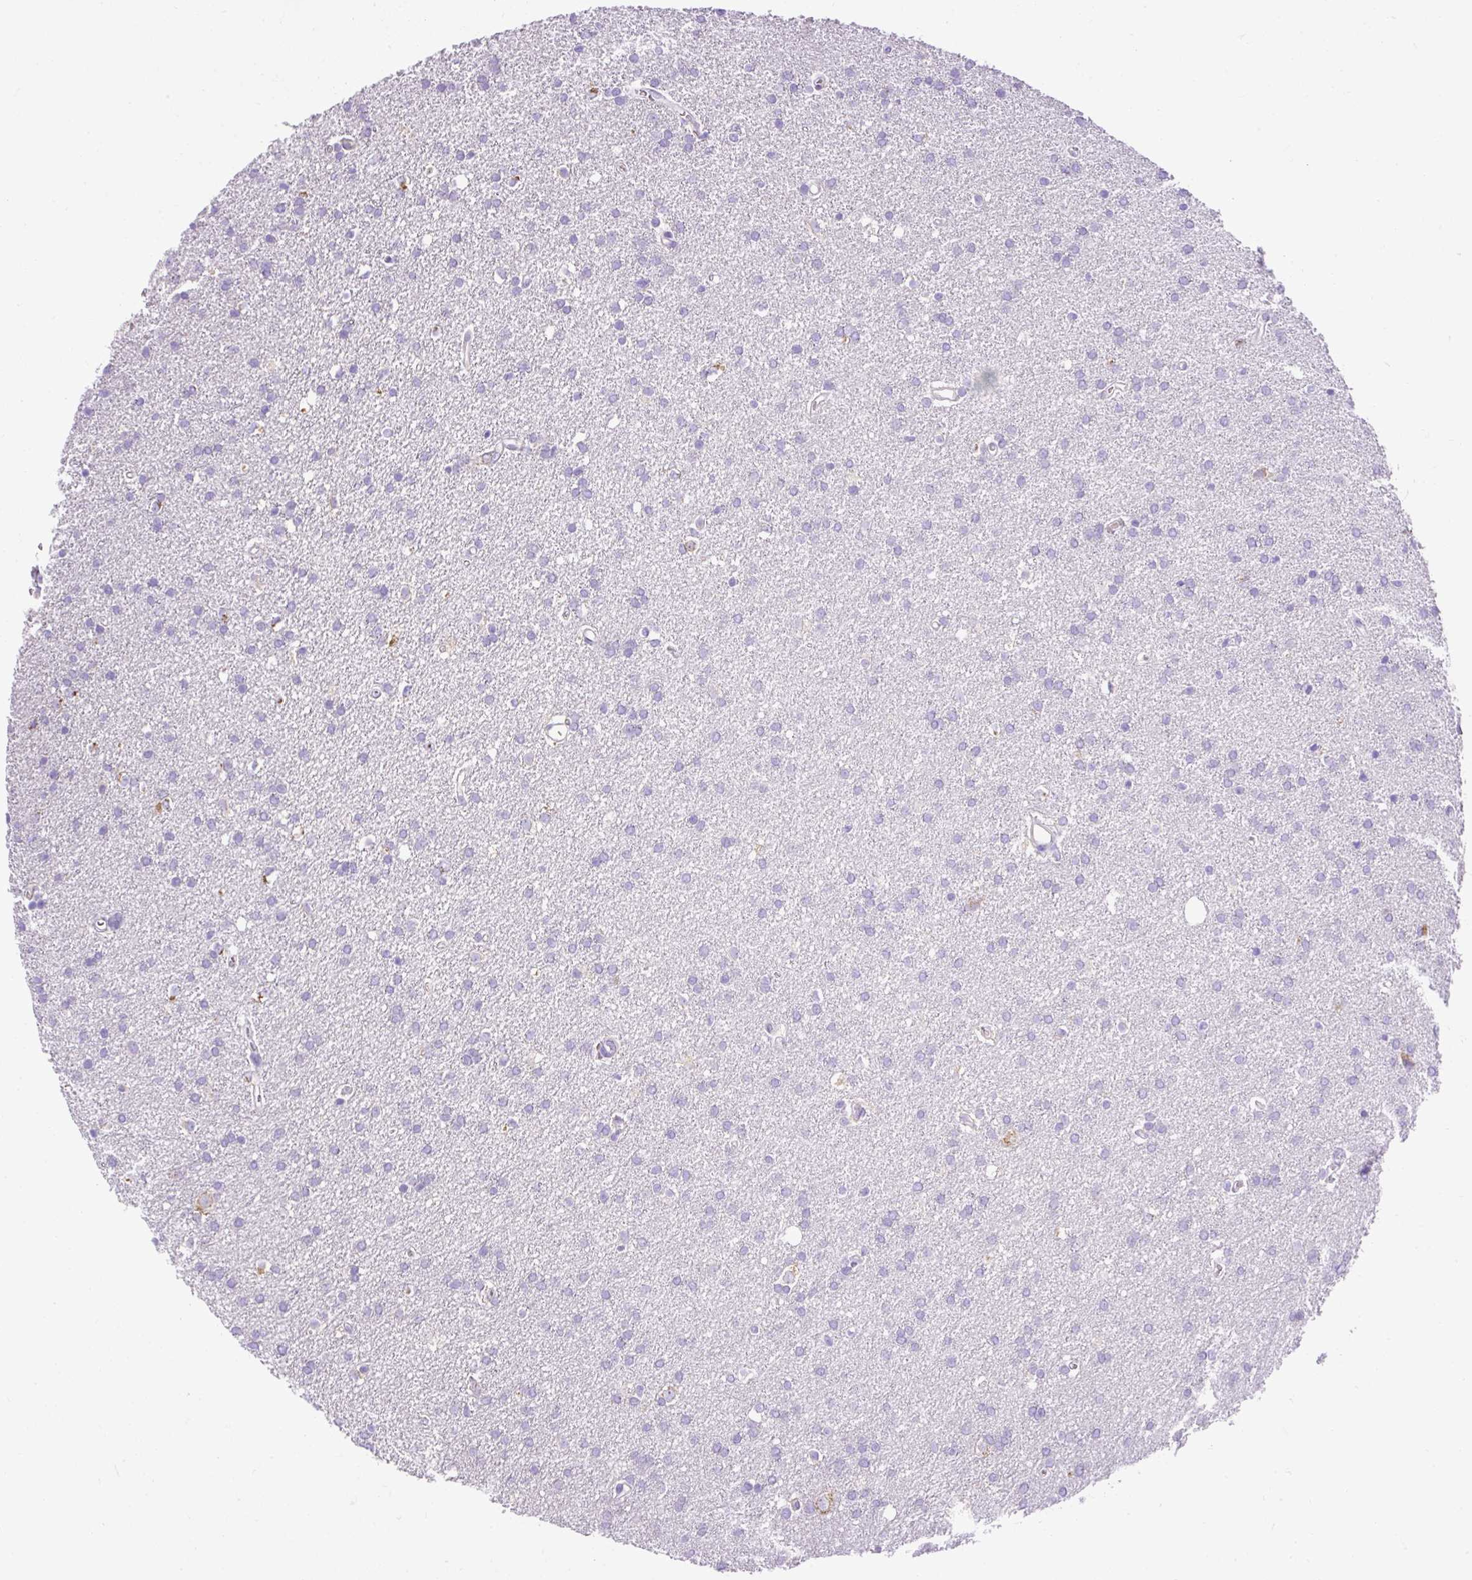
{"staining": {"intensity": "negative", "quantity": "none", "location": "none"}, "tissue": "glioma", "cell_type": "Tumor cells", "image_type": "cancer", "snomed": [{"axis": "morphology", "description": "Glioma, malignant, Low grade"}, {"axis": "topography", "description": "Brain"}], "caption": "Low-grade glioma (malignant) was stained to show a protein in brown. There is no significant staining in tumor cells.", "gene": "SYBU", "patient": {"sex": "female", "age": 34}}